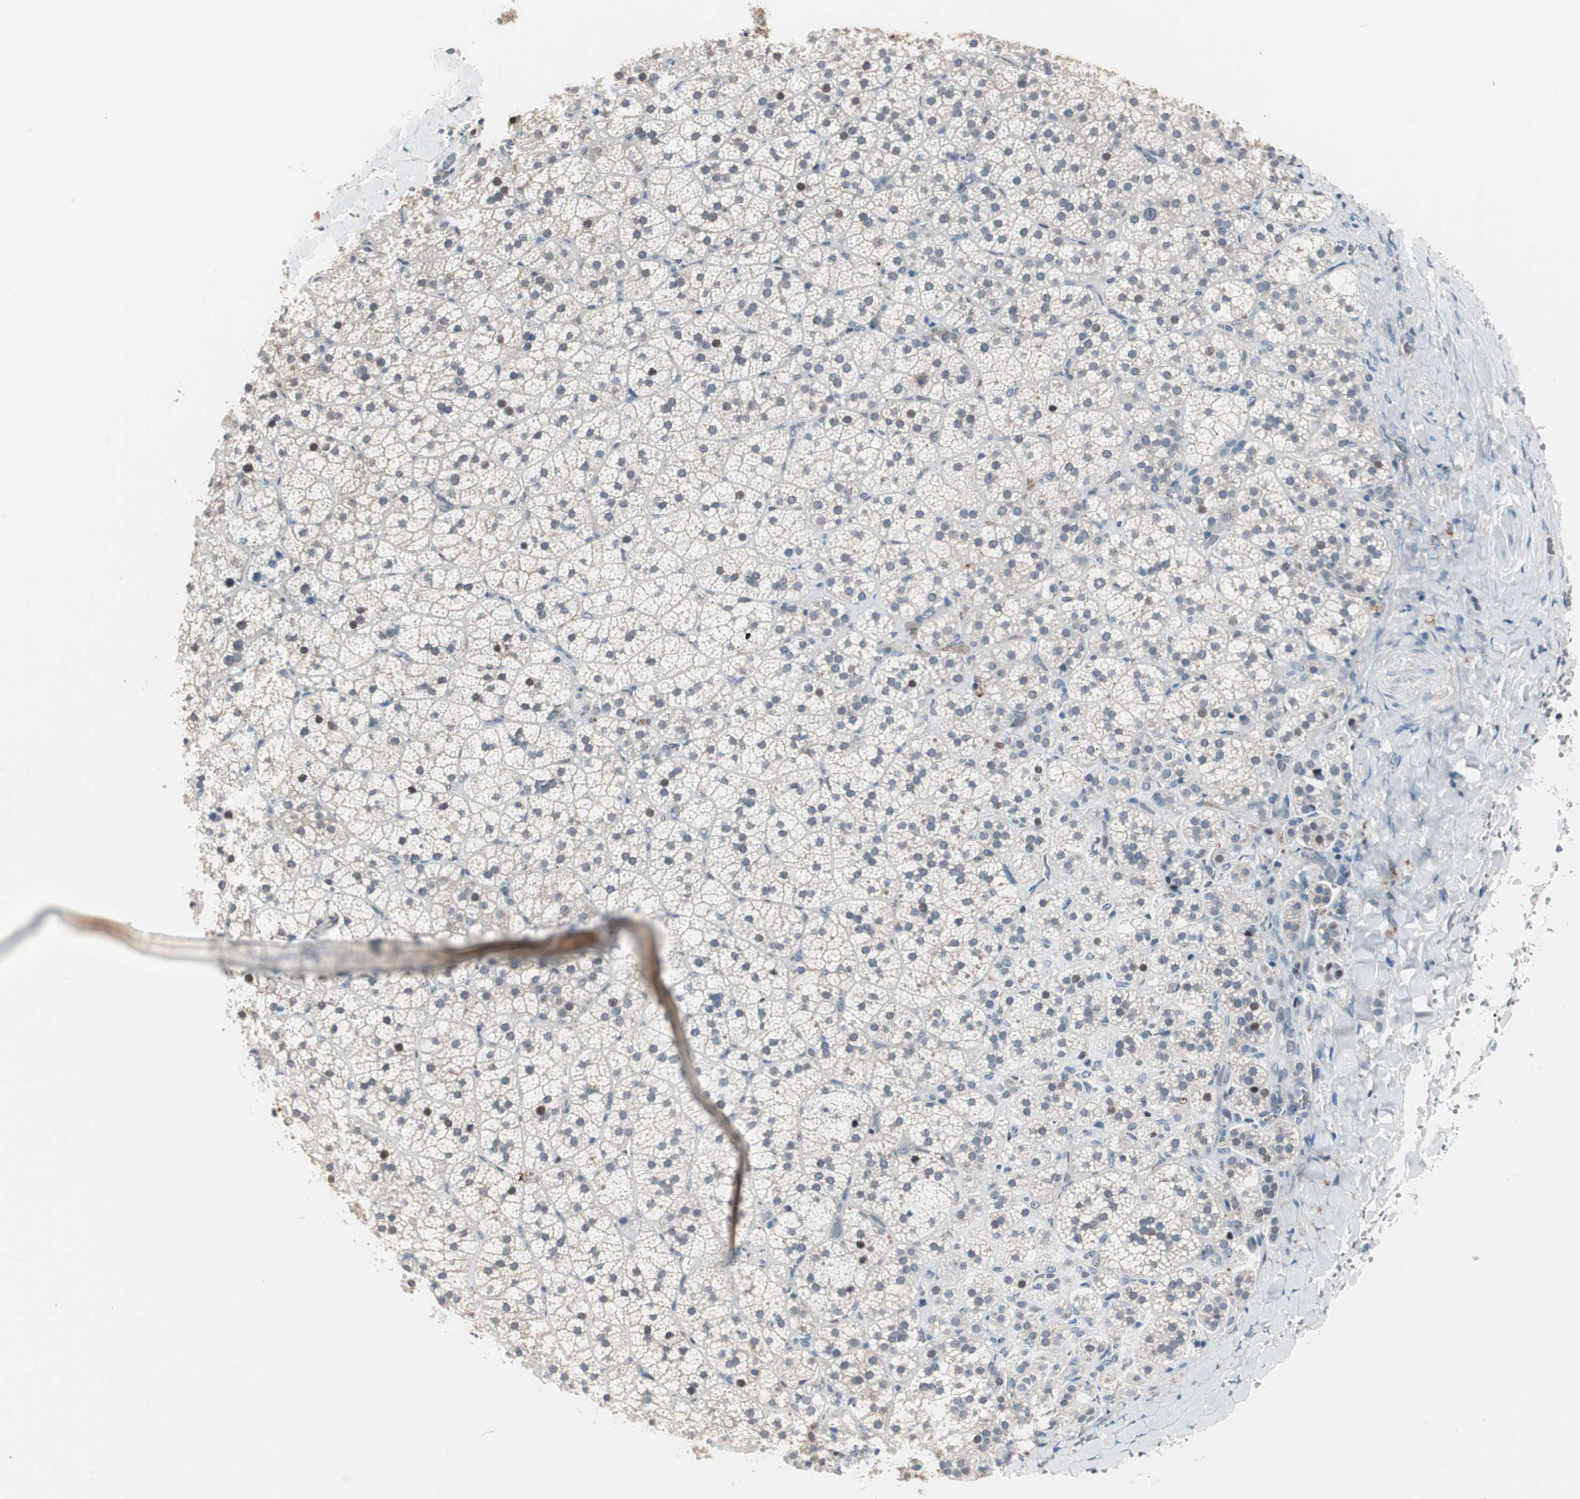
{"staining": {"intensity": "negative", "quantity": "none", "location": "none"}, "tissue": "adrenal gland", "cell_type": "Glandular cells", "image_type": "normal", "snomed": [{"axis": "morphology", "description": "Normal tissue, NOS"}, {"axis": "topography", "description": "Adrenal gland"}], "caption": "This is an IHC photomicrograph of unremarkable human adrenal gland. There is no staining in glandular cells.", "gene": "POLH", "patient": {"sex": "female", "age": 44}}